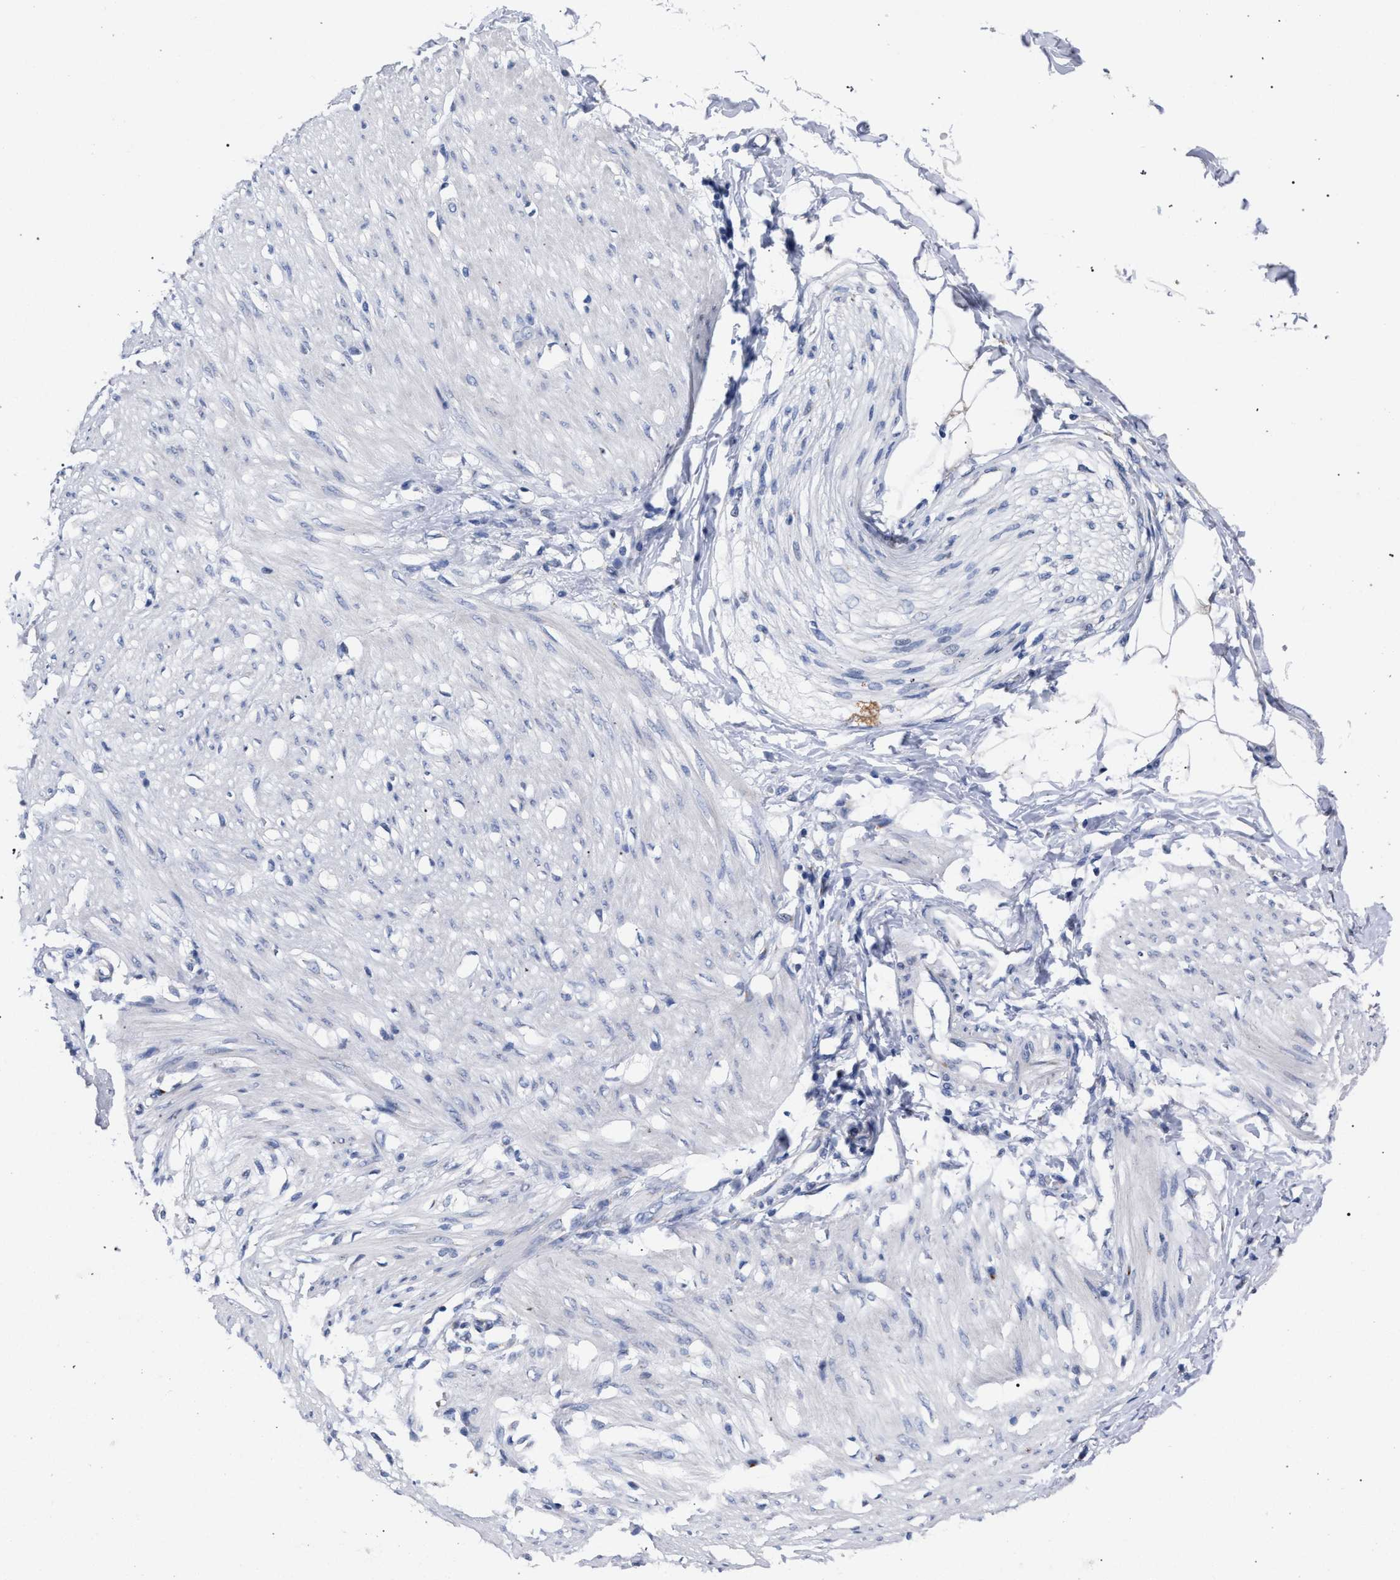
{"staining": {"intensity": "negative", "quantity": "none", "location": "none"}, "tissue": "adipose tissue", "cell_type": "Adipocytes", "image_type": "normal", "snomed": [{"axis": "morphology", "description": "Normal tissue, NOS"}, {"axis": "morphology", "description": "Adenocarcinoma, NOS"}, {"axis": "topography", "description": "Colon"}, {"axis": "topography", "description": "Peripheral nerve tissue"}], "caption": "The IHC photomicrograph has no significant staining in adipocytes of adipose tissue. (Stains: DAB immunohistochemistry (IHC) with hematoxylin counter stain, Microscopy: brightfield microscopy at high magnification).", "gene": "GOLGA2", "patient": {"sex": "male", "age": 14}}